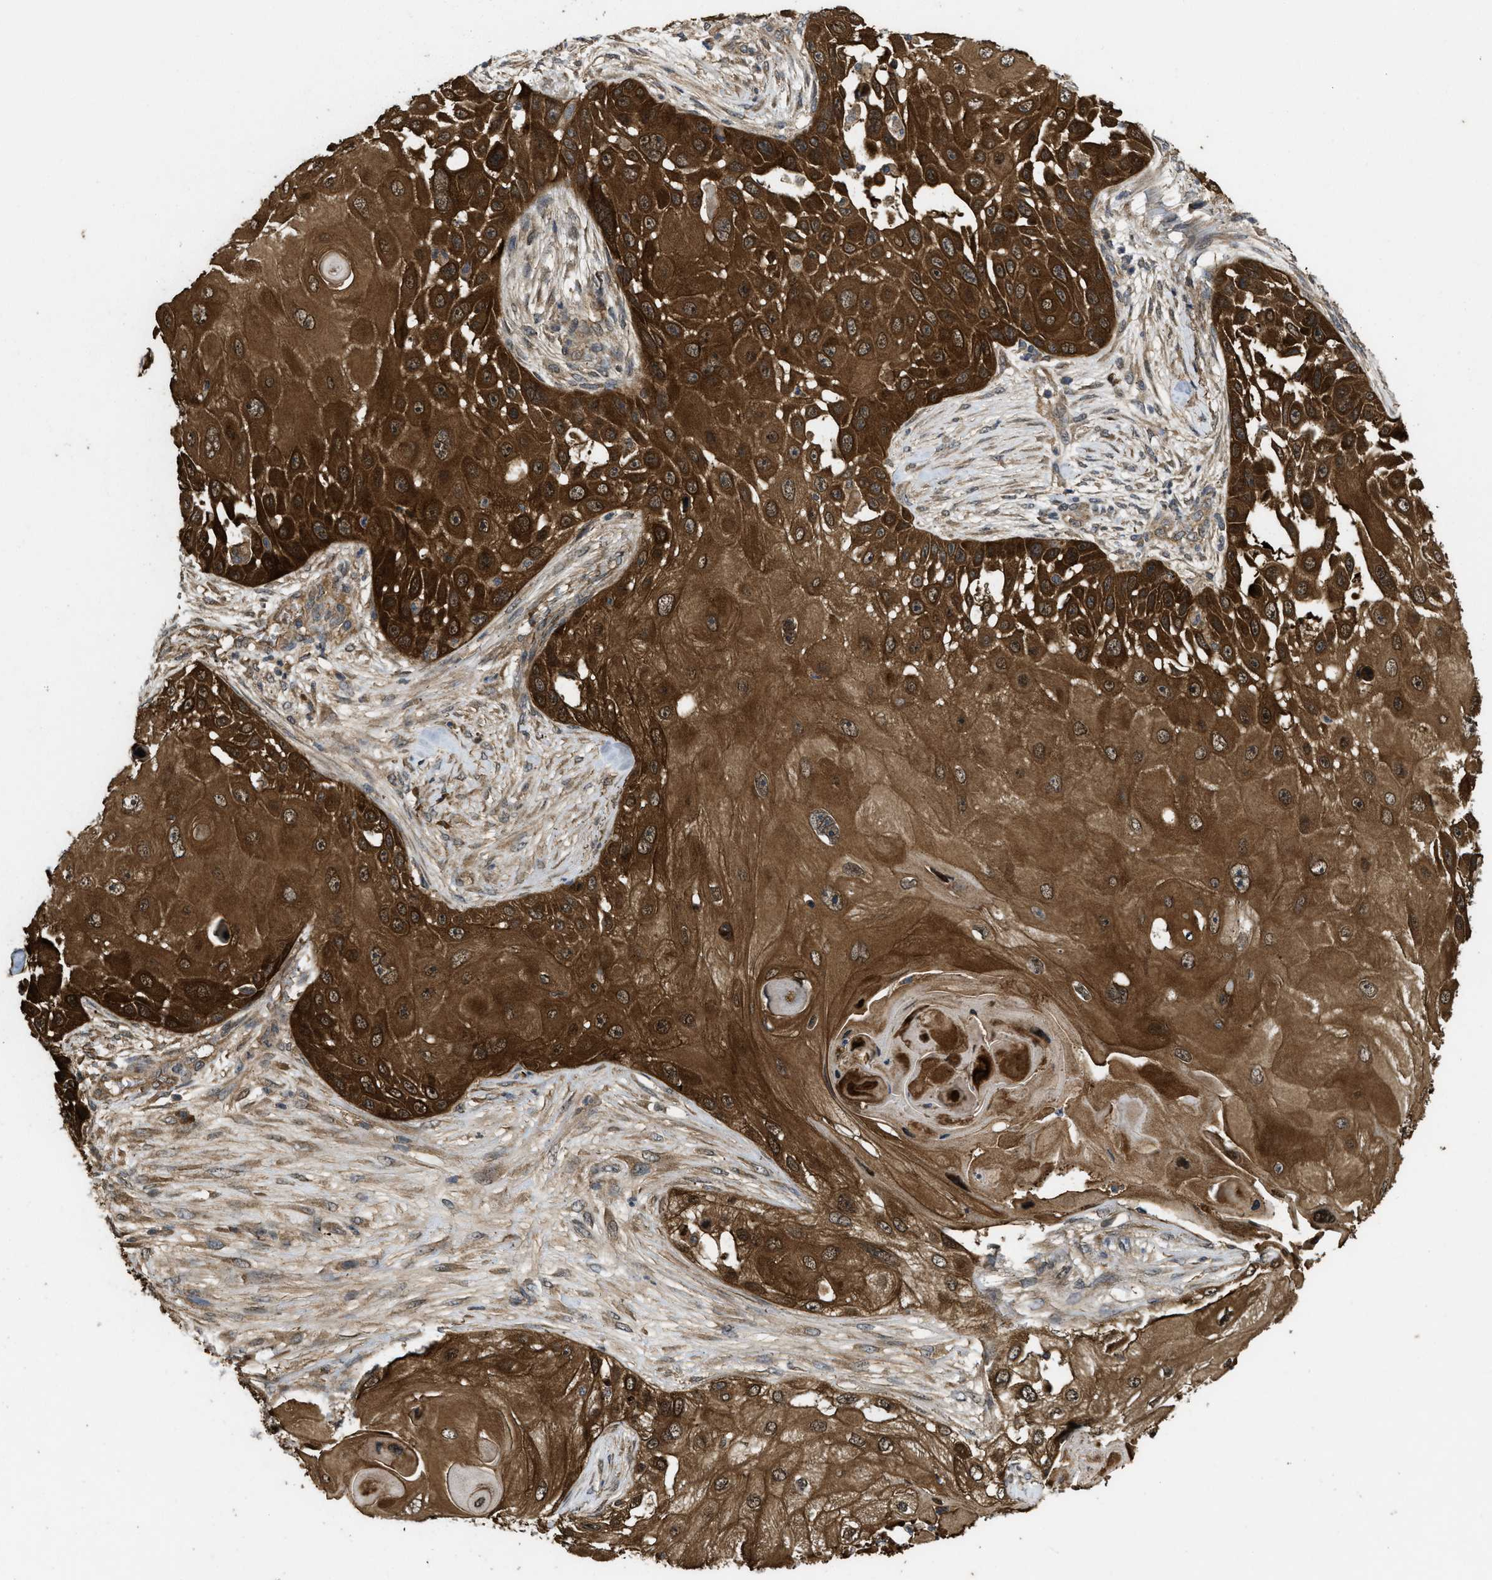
{"staining": {"intensity": "strong", "quantity": ">75%", "location": "cytoplasmic/membranous,nuclear"}, "tissue": "skin cancer", "cell_type": "Tumor cells", "image_type": "cancer", "snomed": [{"axis": "morphology", "description": "Squamous cell carcinoma, NOS"}, {"axis": "topography", "description": "Skin"}], "caption": "Skin cancer stained with IHC exhibits strong cytoplasmic/membranous and nuclear staining in approximately >75% of tumor cells.", "gene": "FZD6", "patient": {"sex": "female", "age": 44}}